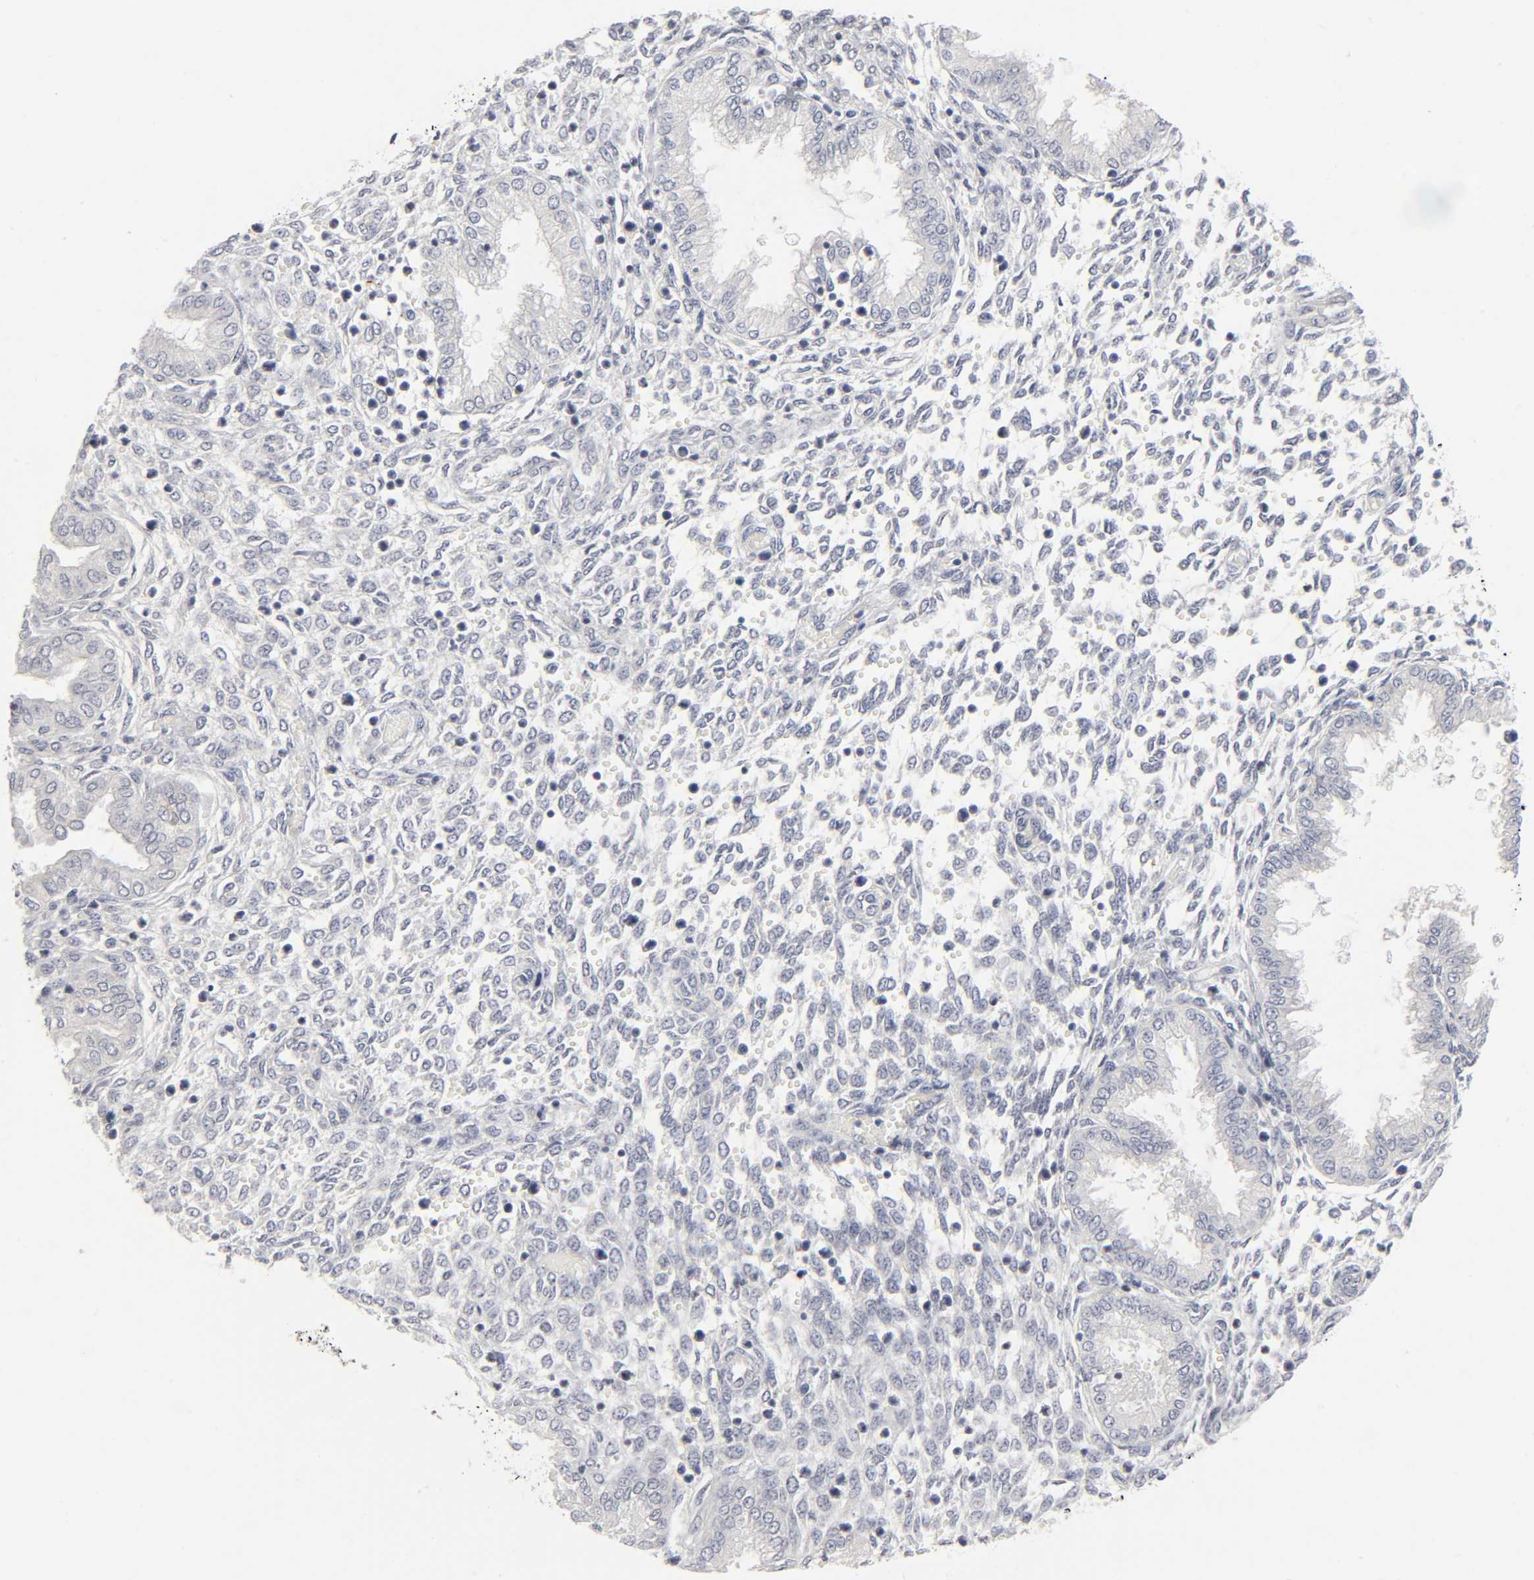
{"staining": {"intensity": "negative", "quantity": "none", "location": "none"}, "tissue": "endometrium", "cell_type": "Cells in endometrial stroma", "image_type": "normal", "snomed": [{"axis": "morphology", "description": "Normal tissue, NOS"}, {"axis": "topography", "description": "Endometrium"}], "caption": "An immunohistochemistry (IHC) micrograph of unremarkable endometrium is shown. There is no staining in cells in endometrial stroma of endometrium. Brightfield microscopy of immunohistochemistry stained with DAB (brown) and hematoxylin (blue), captured at high magnification.", "gene": "PDLIM3", "patient": {"sex": "female", "age": 33}}